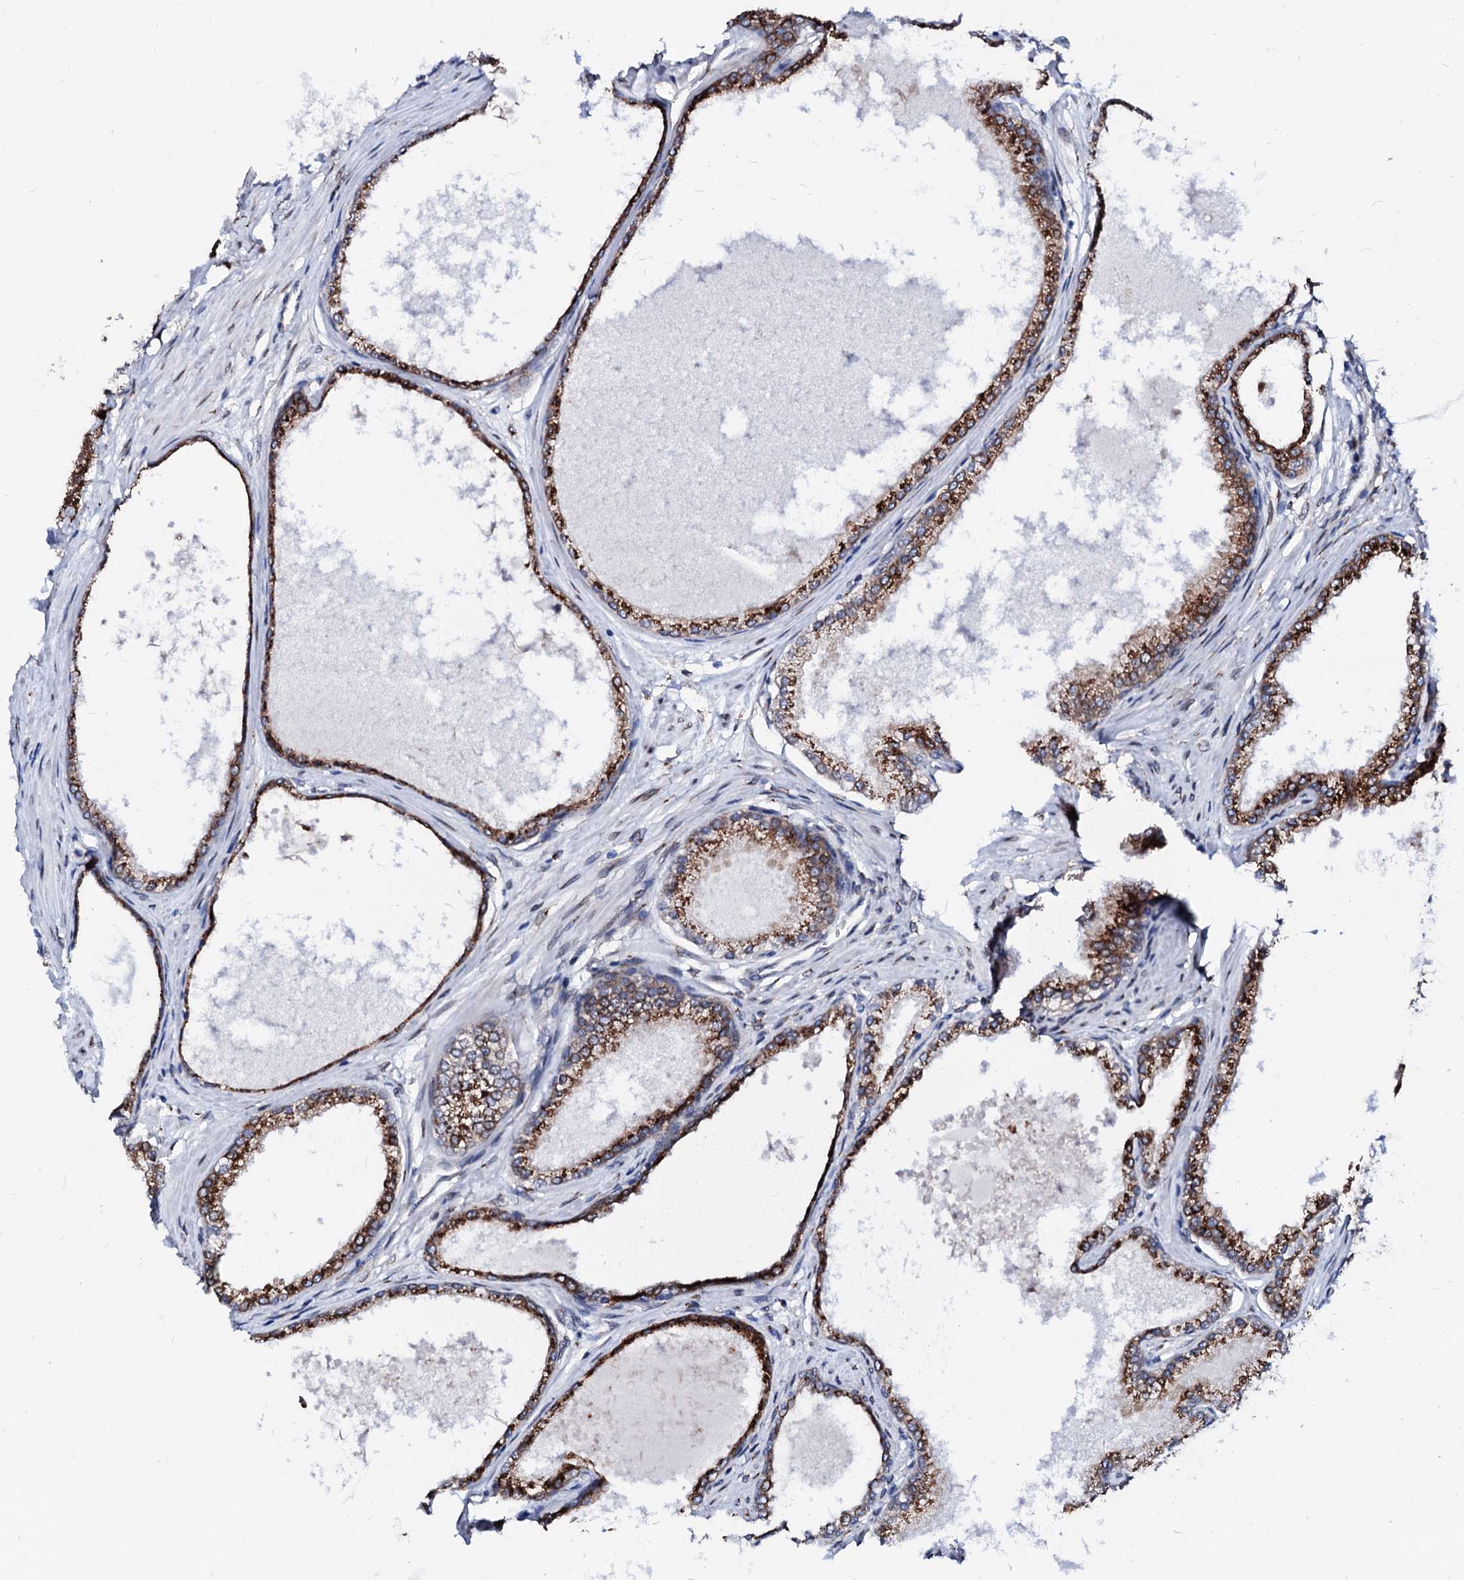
{"staining": {"intensity": "strong", "quantity": ">75%", "location": "cytoplasmic/membranous"}, "tissue": "prostate cancer", "cell_type": "Tumor cells", "image_type": "cancer", "snomed": [{"axis": "morphology", "description": "Adenocarcinoma, Low grade"}, {"axis": "topography", "description": "Prostate"}], "caption": "A photomicrograph of human prostate adenocarcinoma (low-grade) stained for a protein displays strong cytoplasmic/membranous brown staining in tumor cells.", "gene": "TMCO3", "patient": {"sex": "male", "age": 63}}